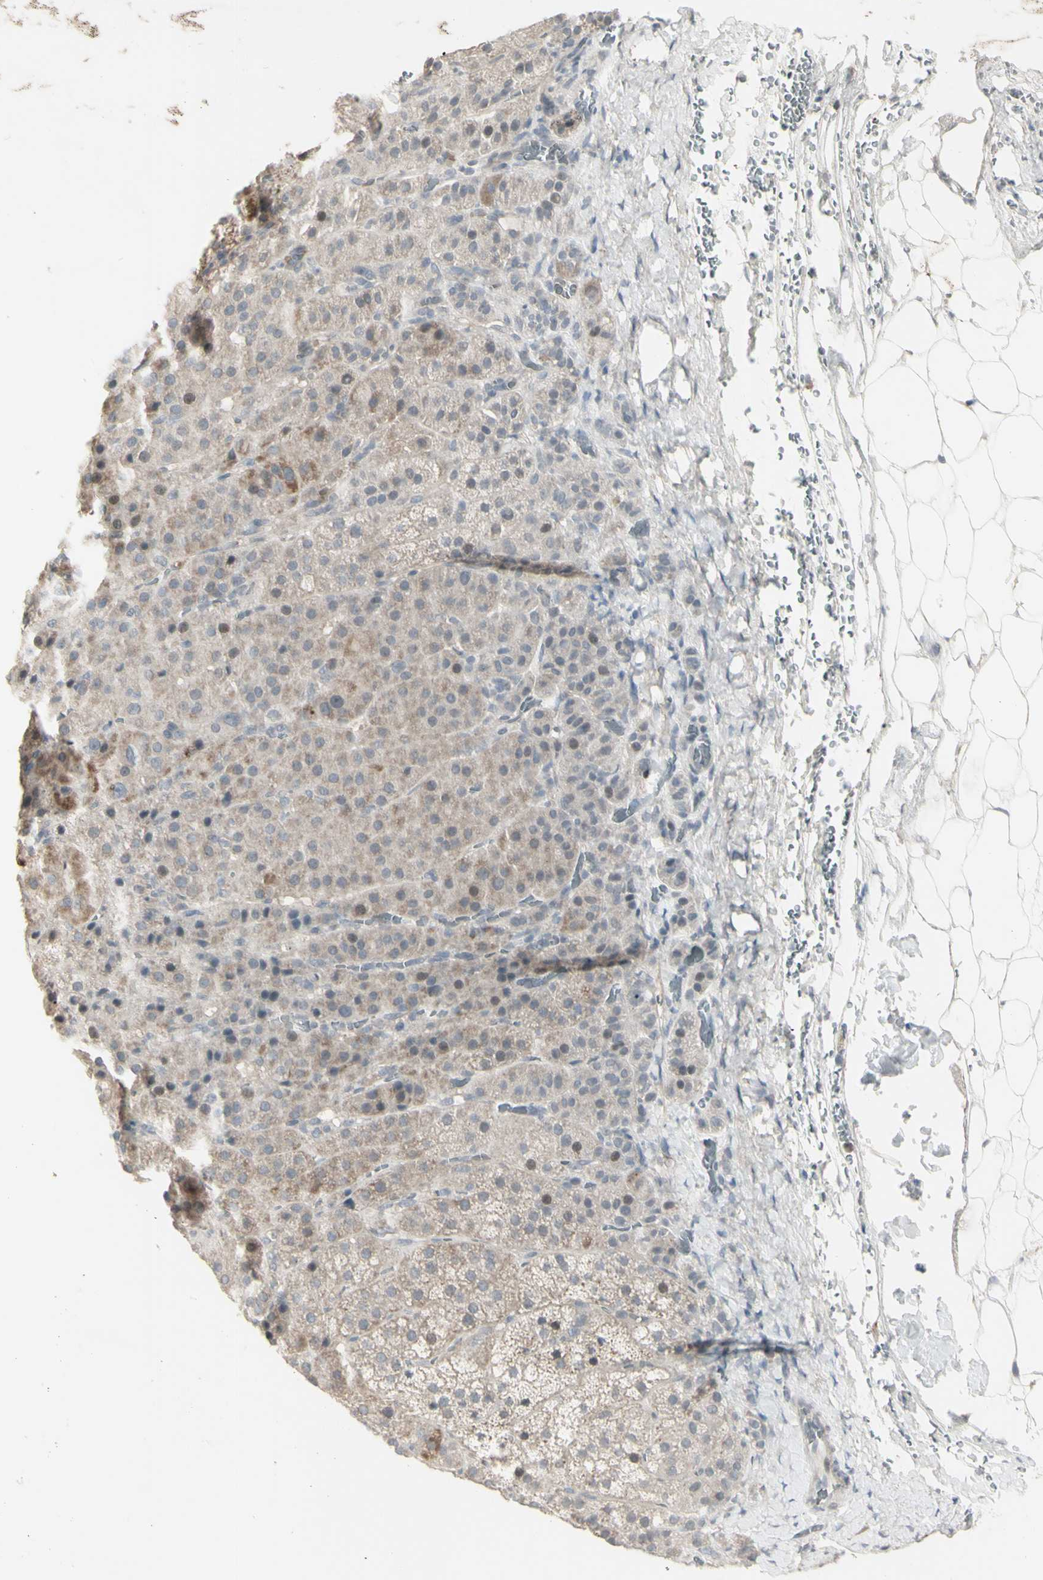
{"staining": {"intensity": "weak", "quantity": ">75%", "location": "cytoplasmic/membranous"}, "tissue": "adrenal gland", "cell_type": "Glandular cells", "image_type": "normal", "snomed": [{"axis": "morphology", "description": "Normal tissue, NOS"}, {"axis": "topography", "description": "Adrenal gland"}], "caption": "Glandular cells reveal low levels of weak cytoplasmic/membranous staining in approximately >75% of cells in normal adrenal gland. Immunohistochemistry (ihc) stains the protein in brown and the nuclei are stained blue.", "gene": "PIAS4", "patient": {"sex": "female", "age": 57}}